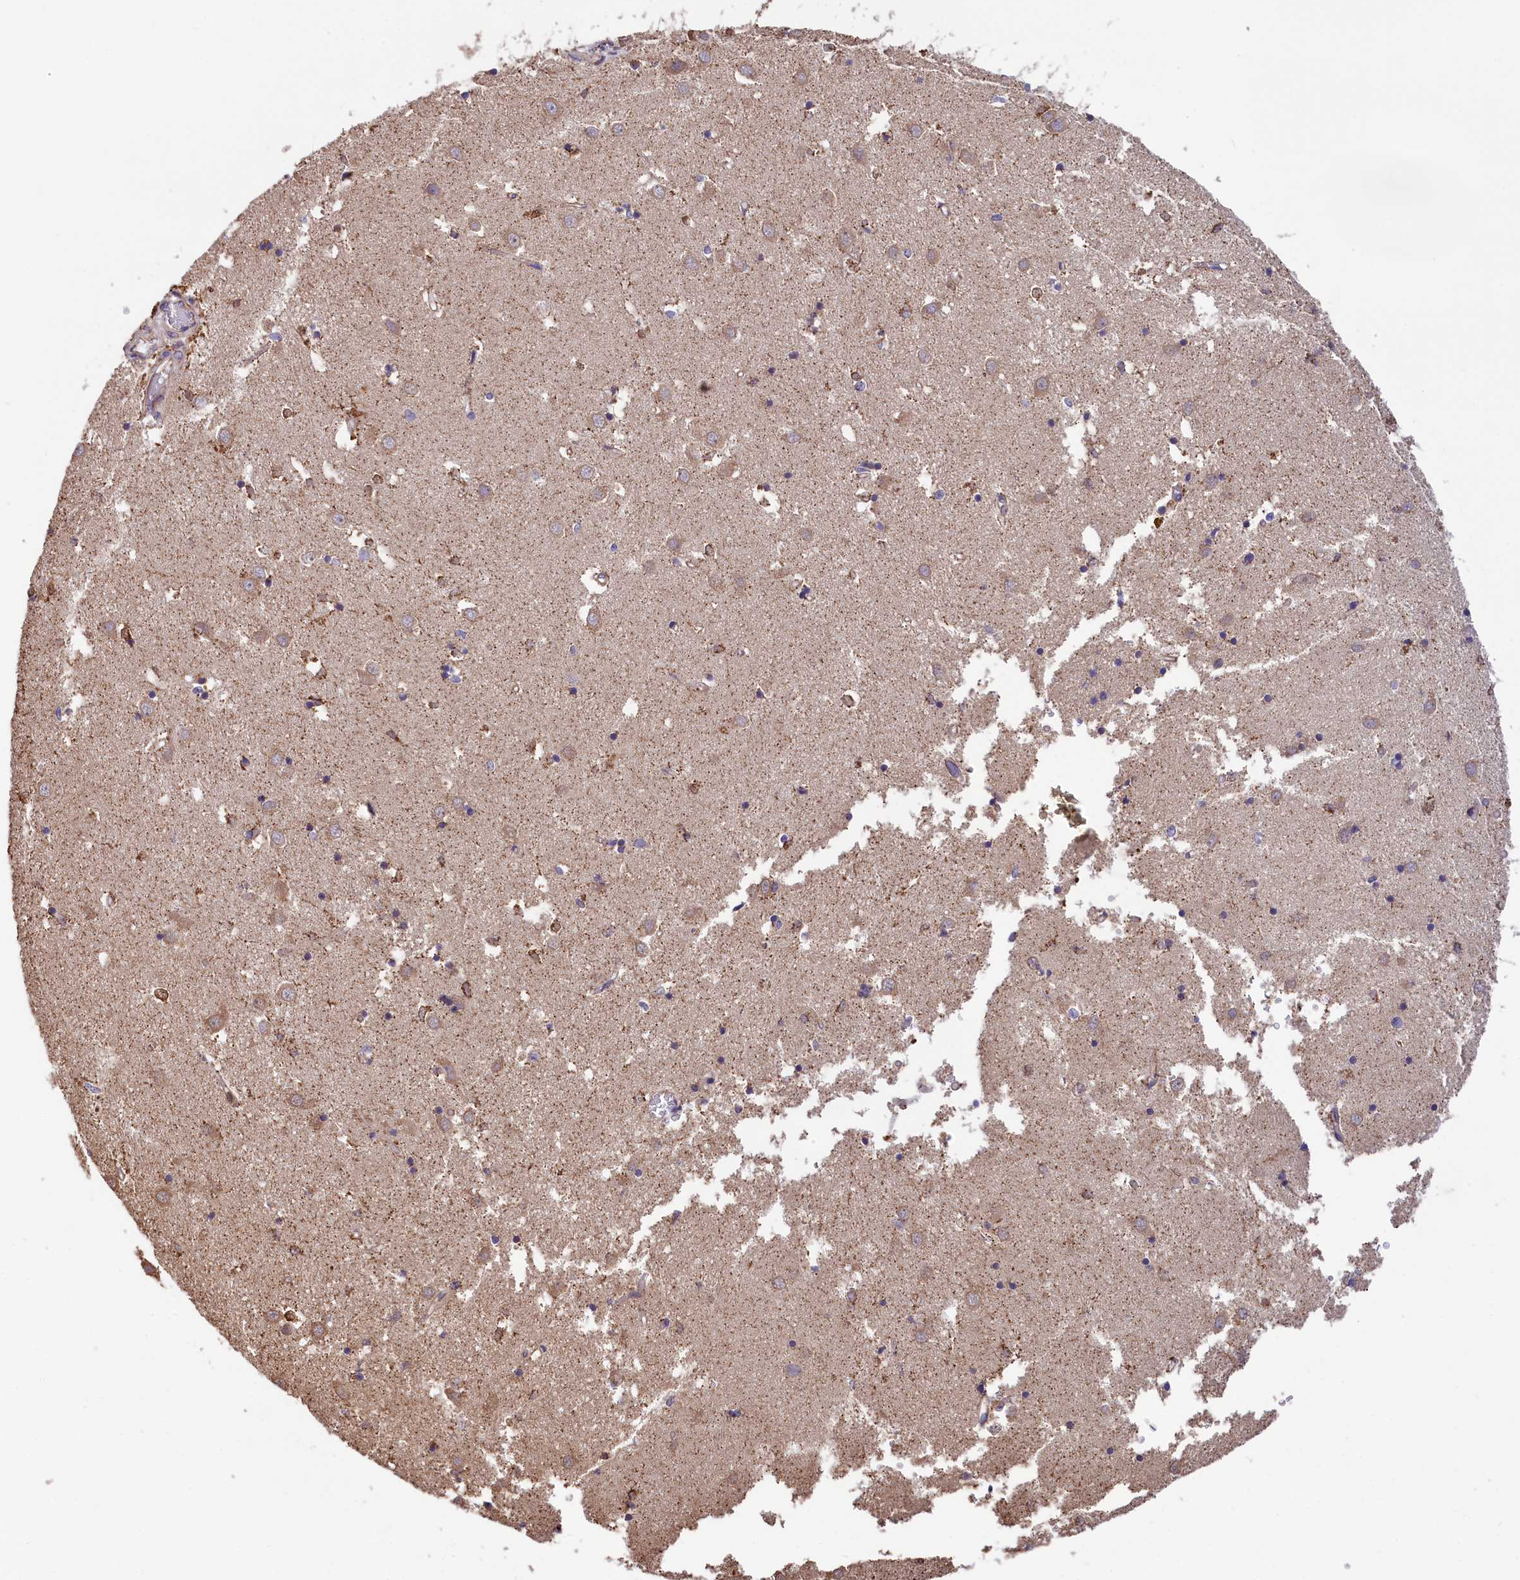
{"staining": {"intensity": "moderate", "quantity": "<25%", "location": "cytoplasmic/membranous"}, "tissue": "caudate", "cell_type": "Glial cells", "image_type": "normal", "snomed": [{"axis": "morphology", "description": "Normal tissue, NOS"}, {"axis": "topography", "description": "Lateral ventricle wall"}], "caption": "Glial cells demonstrate low levels of moderate cytoplasmic/membranous positivity in about <25% of cells in benign caudate.", "gene": "GATB", "patient": {"sex": "male", "age": 70}}